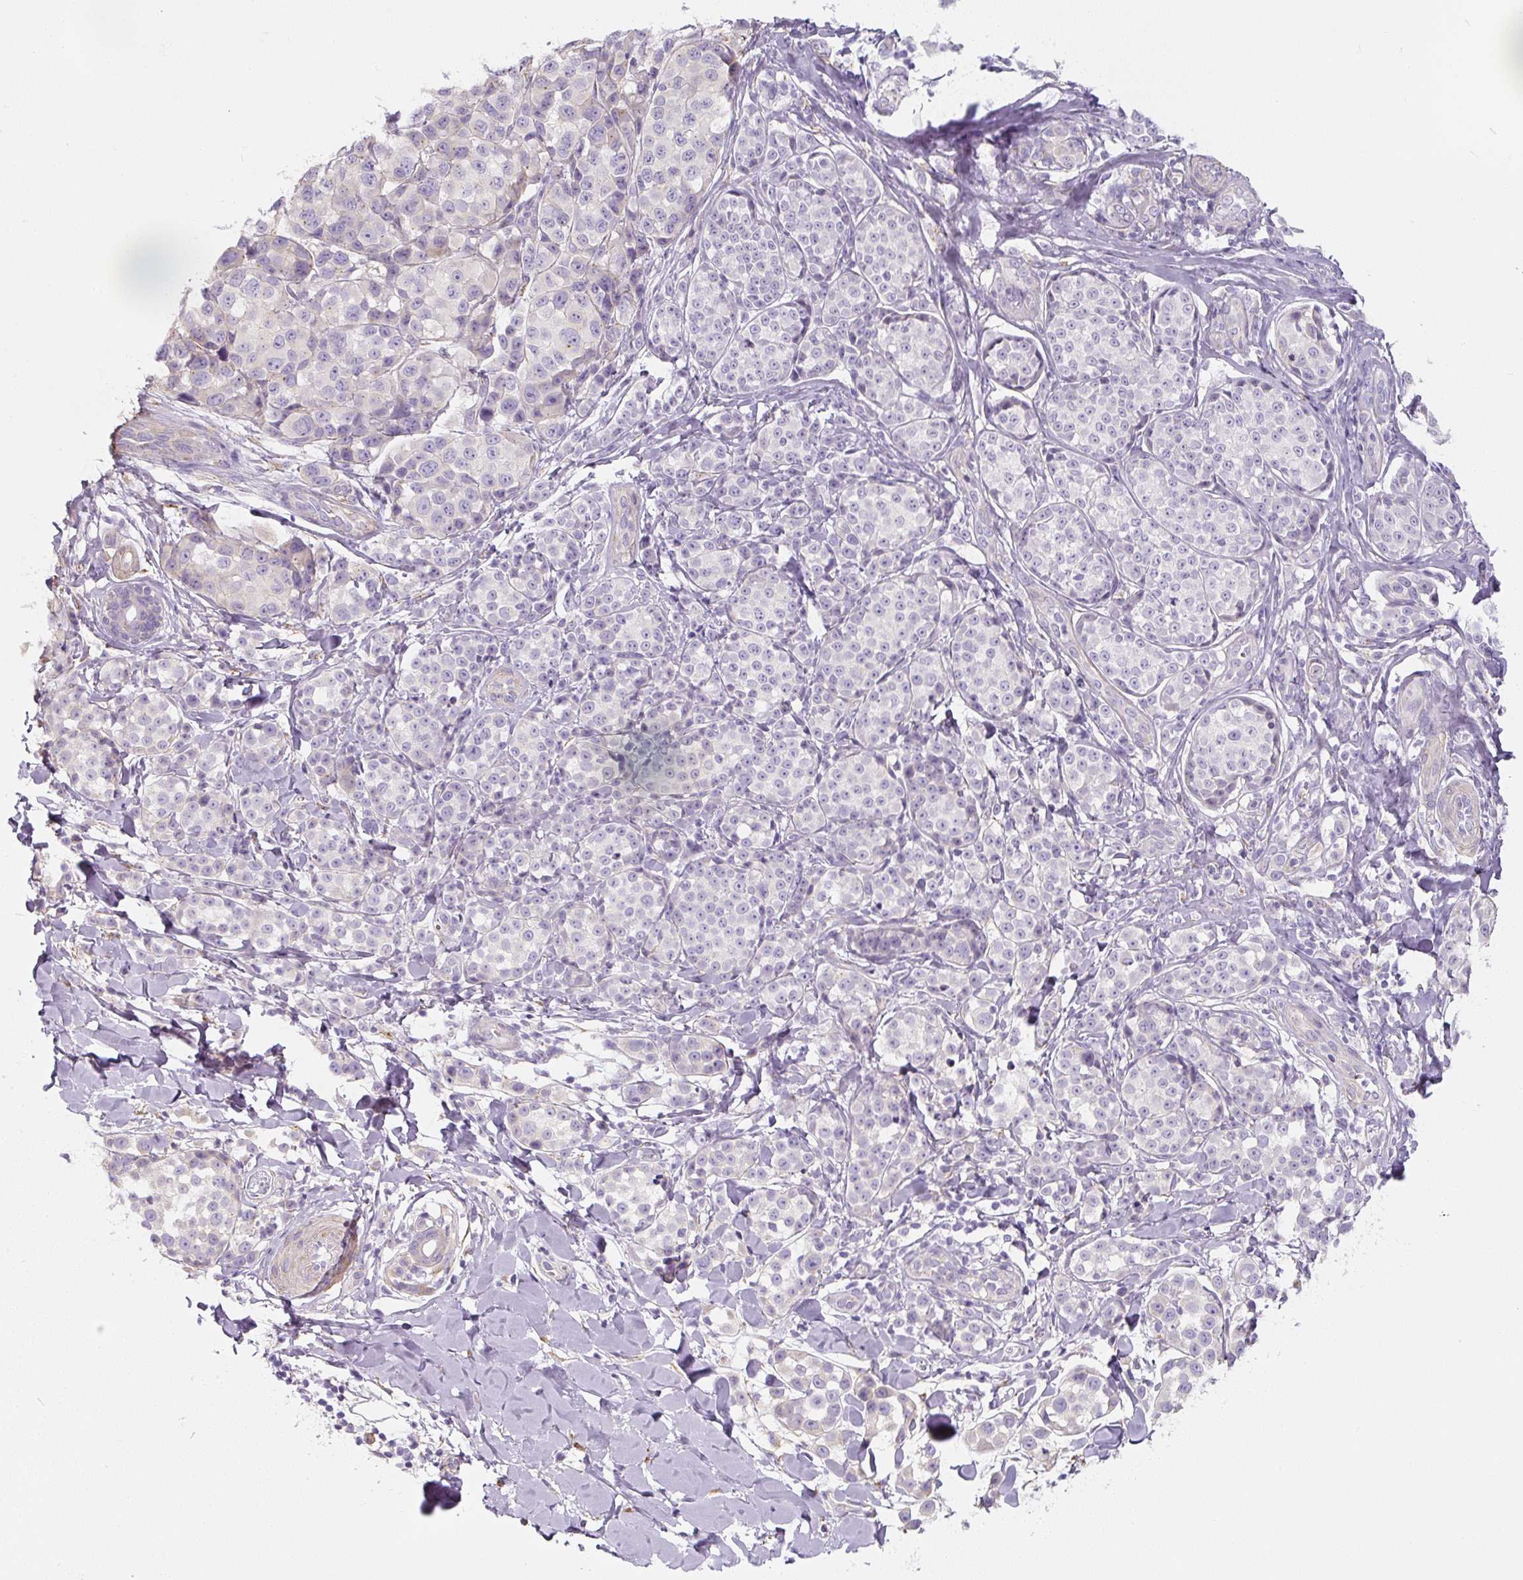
{"staining": {"intensity": "negative", "quantity": "none", "location": "none"}, "tissue": "melanoma", "cell_type": "Tumor cells", "image_type": "cancer", "snomed": [{"axis": "morphology", "description": "Malignant melanoma, NOS"}, {"axis": "topography", "description": "Skin"}], "caption": "Micrograph shows no significant protein expression in tumor cells of melanoma.", "gene": "PWWP3B", "patient": {"sex": "female", "age": 35}}